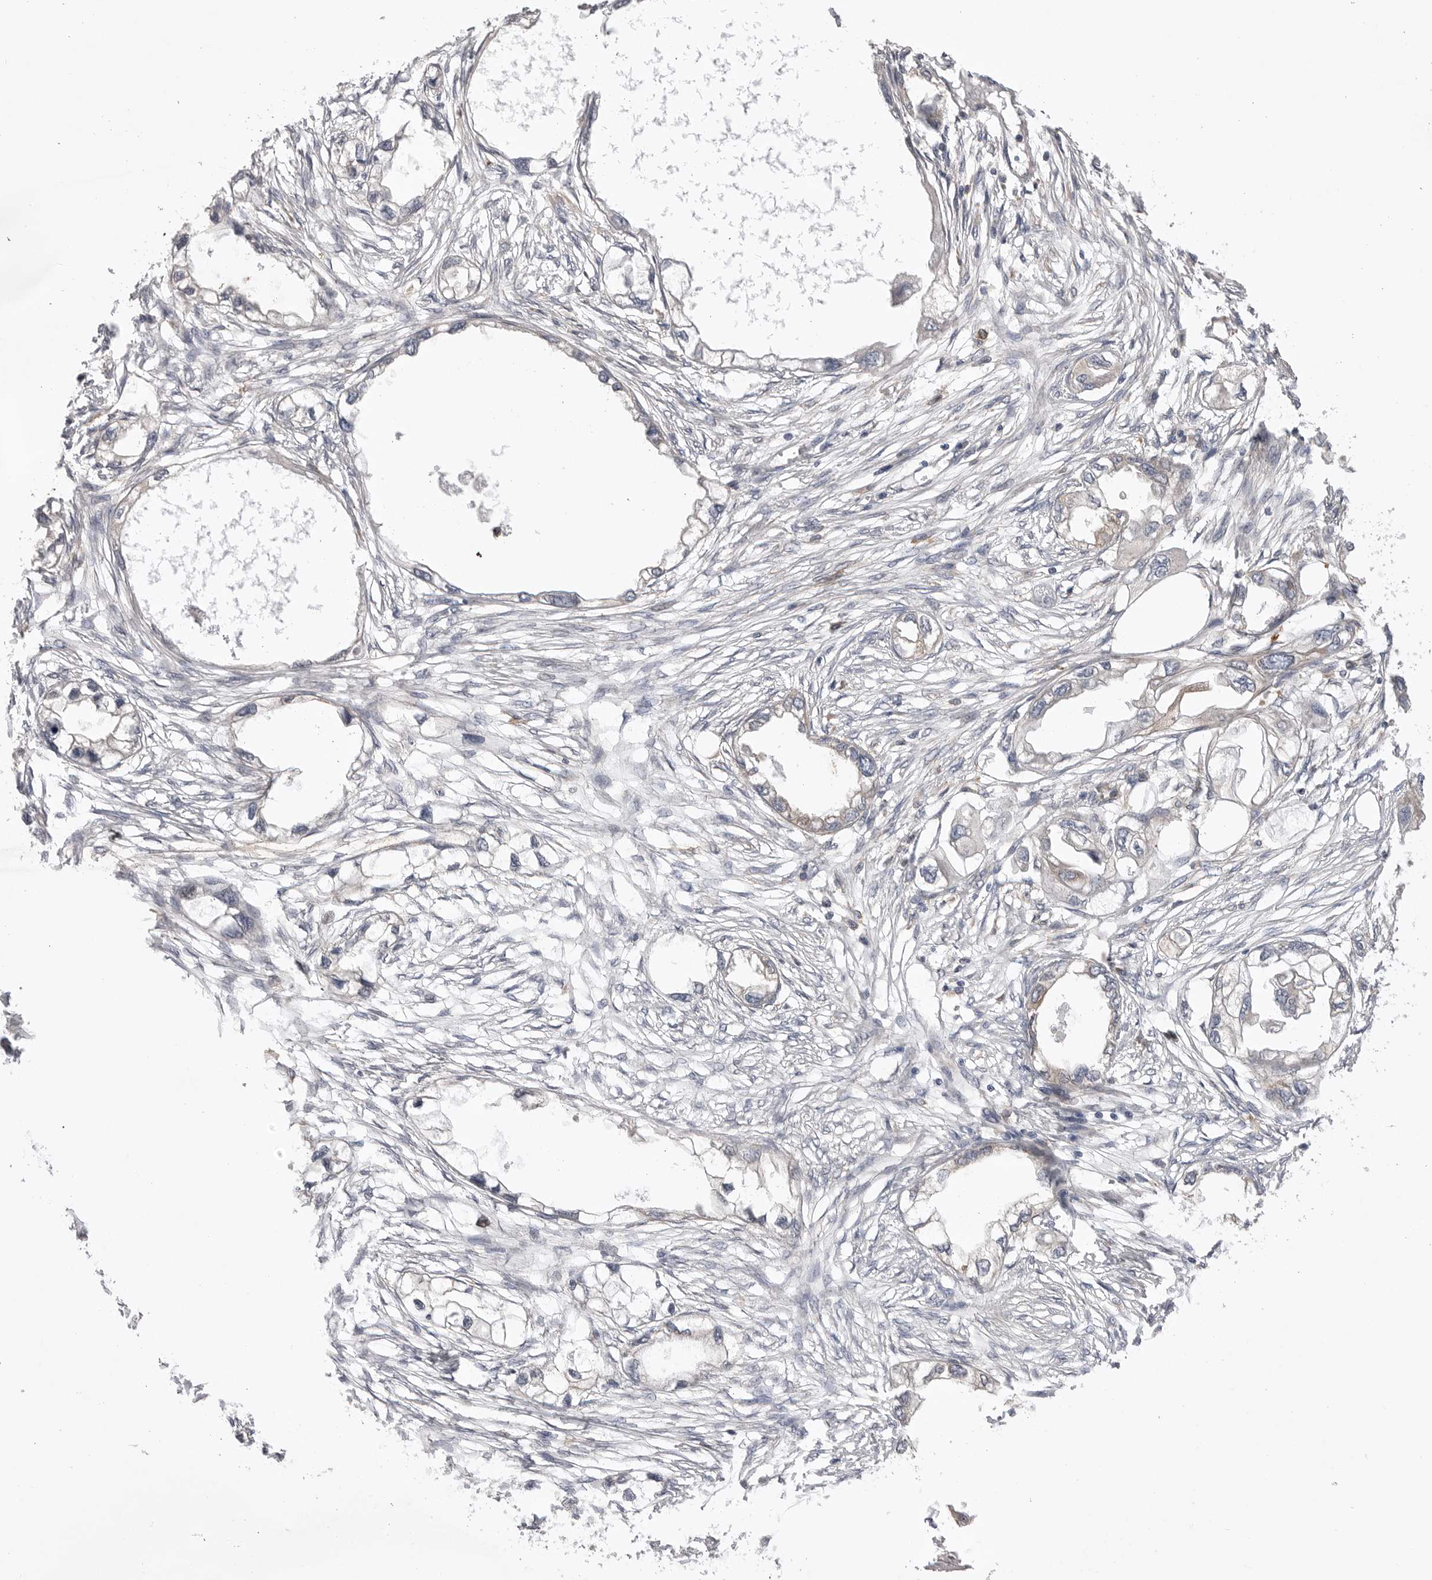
{"staining": {"intensity": "moderate", "quantity": "<25%", "location": "cytoplasmic/membranous"}, "tissue": "endometrial cancer", "cell_type": "Tumor cells", "image_type": "cancer", "snomed": [{"axis": "morphology", "description": "Adenocarcinoma, NOS"}, {"axis": "morphology", "description": "Adenocarcinoma, metastatic, NOS"}, {"axis": "topography", "description": "Adipose tissue"}, {"axis": "topography", "description": "Endometrium"}], "caption": "Immunohistochemical staining of endometrial cancer displays low levels of moderate cytoplasmic/membranous protein positivity in approximately <25% of tumor cells.", "gene": "VAC14", "patient": {"sex": "female", "age": 67}}